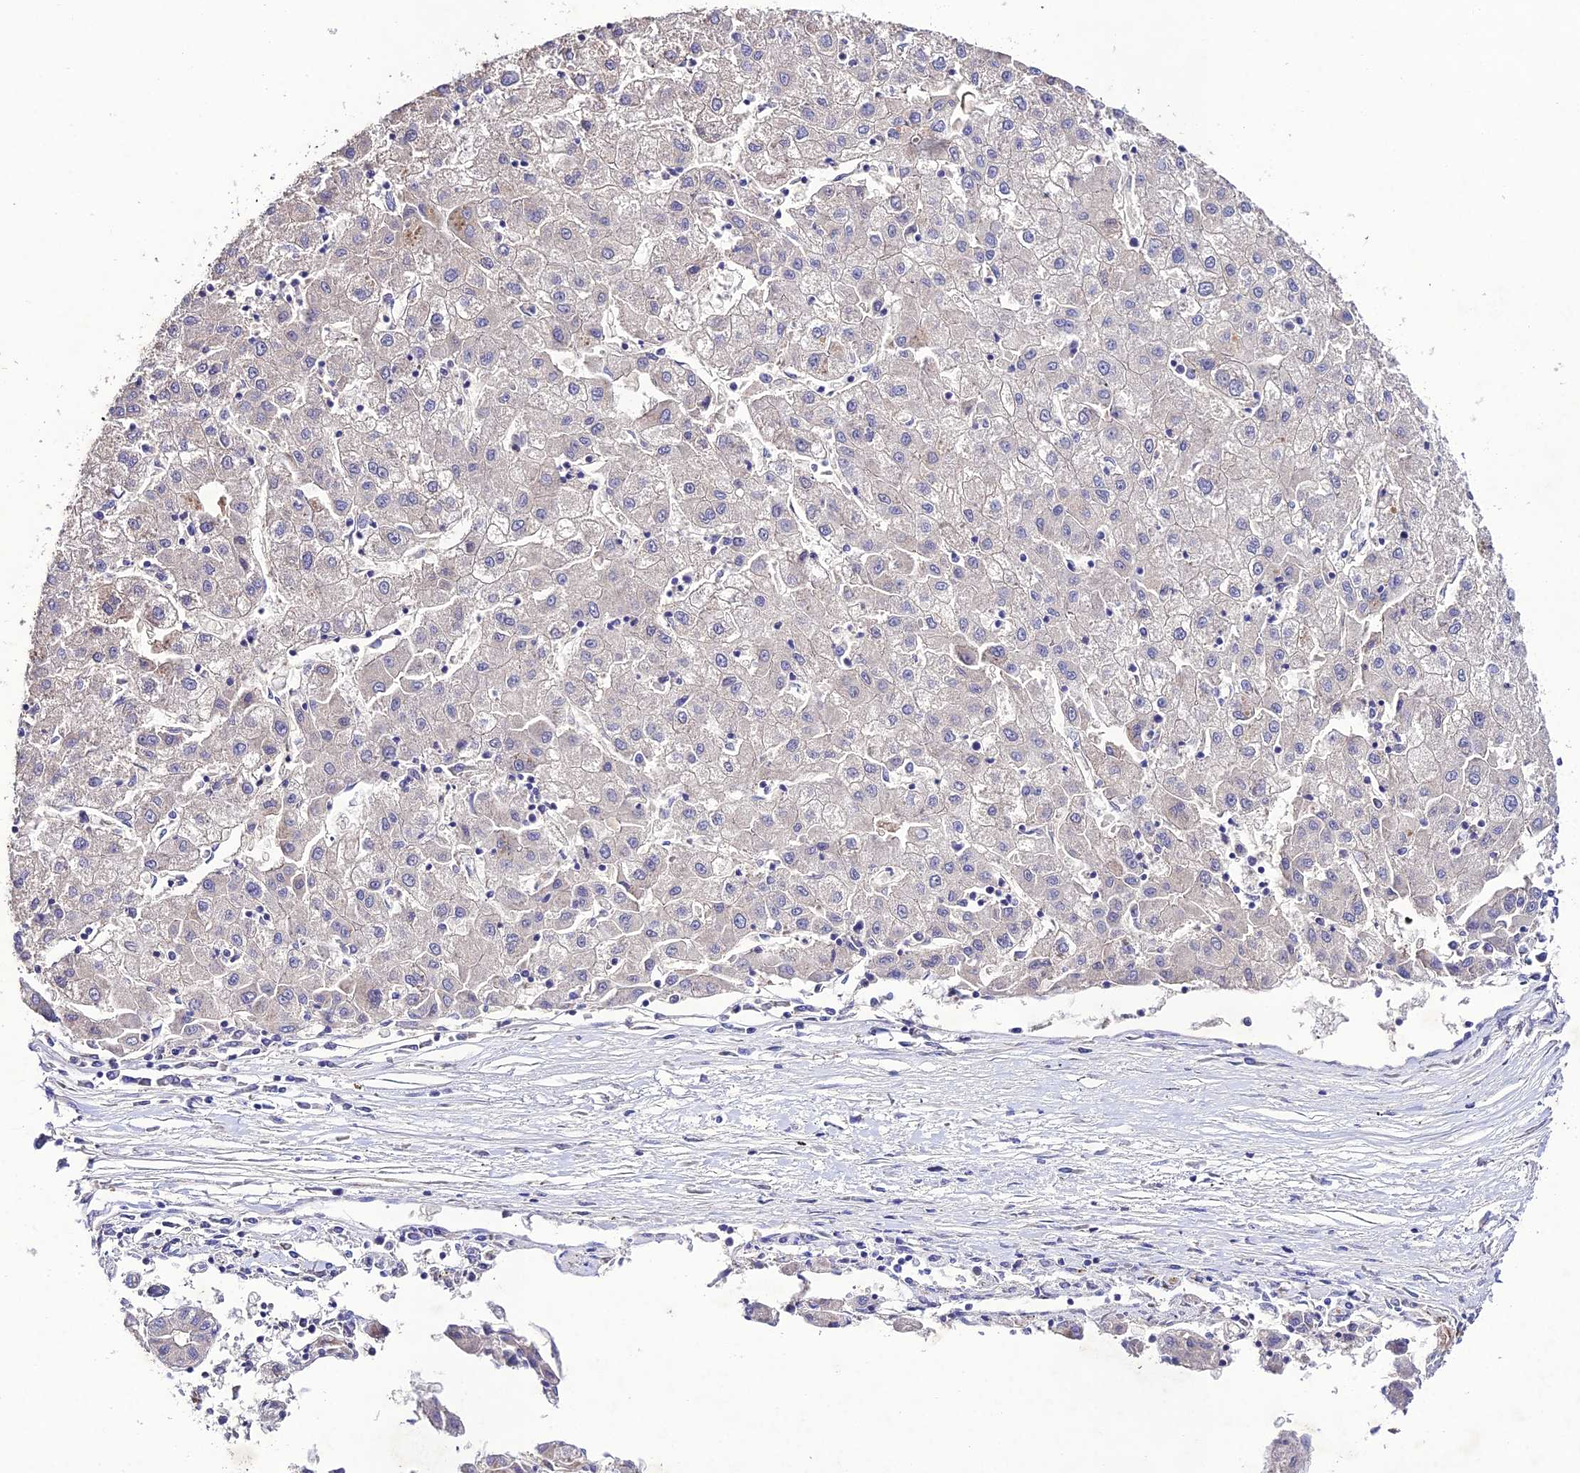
{"staining": {"intensity": "negative", "quantity": "none", "location": "none"}, "tissue": "liver cancer", "cell_type": "Tumor cells", "image_type": "cancer", "snomed": [{"axis": "morphology", "description": "Carcinoma, Hepatocellular, NOS"}, {"axis": "topography", "description": "Liver"}], "caption": "Immunohistochemistry micrograph of liver hepatocellular carcinoma stained for a protein (brown), which demonstrates no expression in tumor cells. (DAB (3,3'-diaminobenzidine) immunohistochemistry (IHC) with hematoxylin counter stain).", "gene": "NLRP6", "patient": {"sex": "male", "age": 72}}